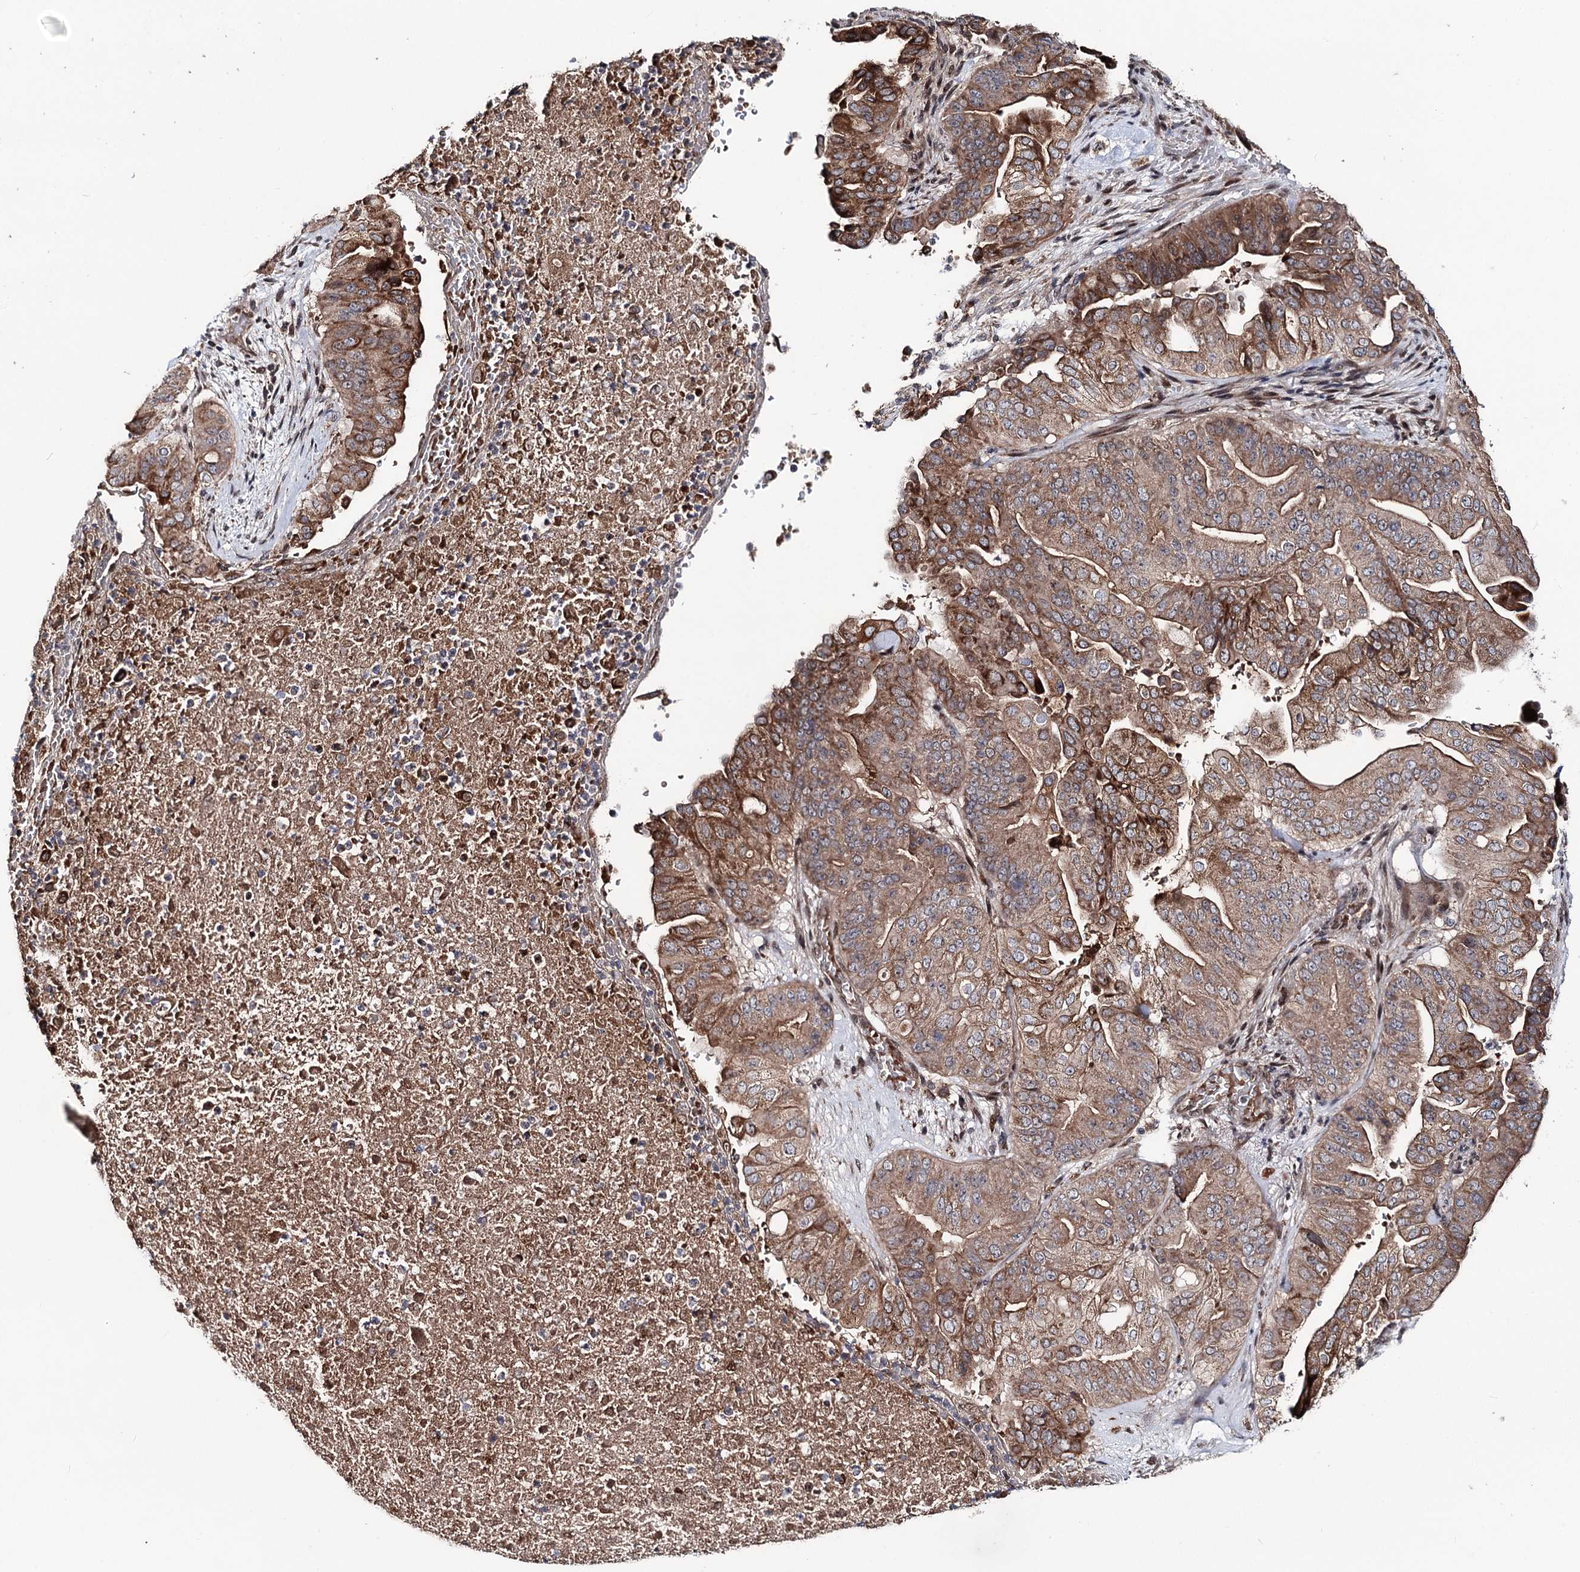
{"staining": {"intensity": "strong", "quantity": "25%-75%", "location": "cytoplasmic/membranous"}, "tissue": "pancreatic cancer", "cell_type": "Tumor cells", "image_type": "cancer", "snomed": [{"axis": "morphology", "description": "Adenocarcinoma, NOS"}, {"axis": "topography", "description": "Pancreas"}], "caption": "A brown stain highlights strong cytoplasmic/membranous positivity of a protein in human pancreatic cancer tumor cells.", "gene": "MSANTD2", "patient": {"sex": "female", "age": 77}}